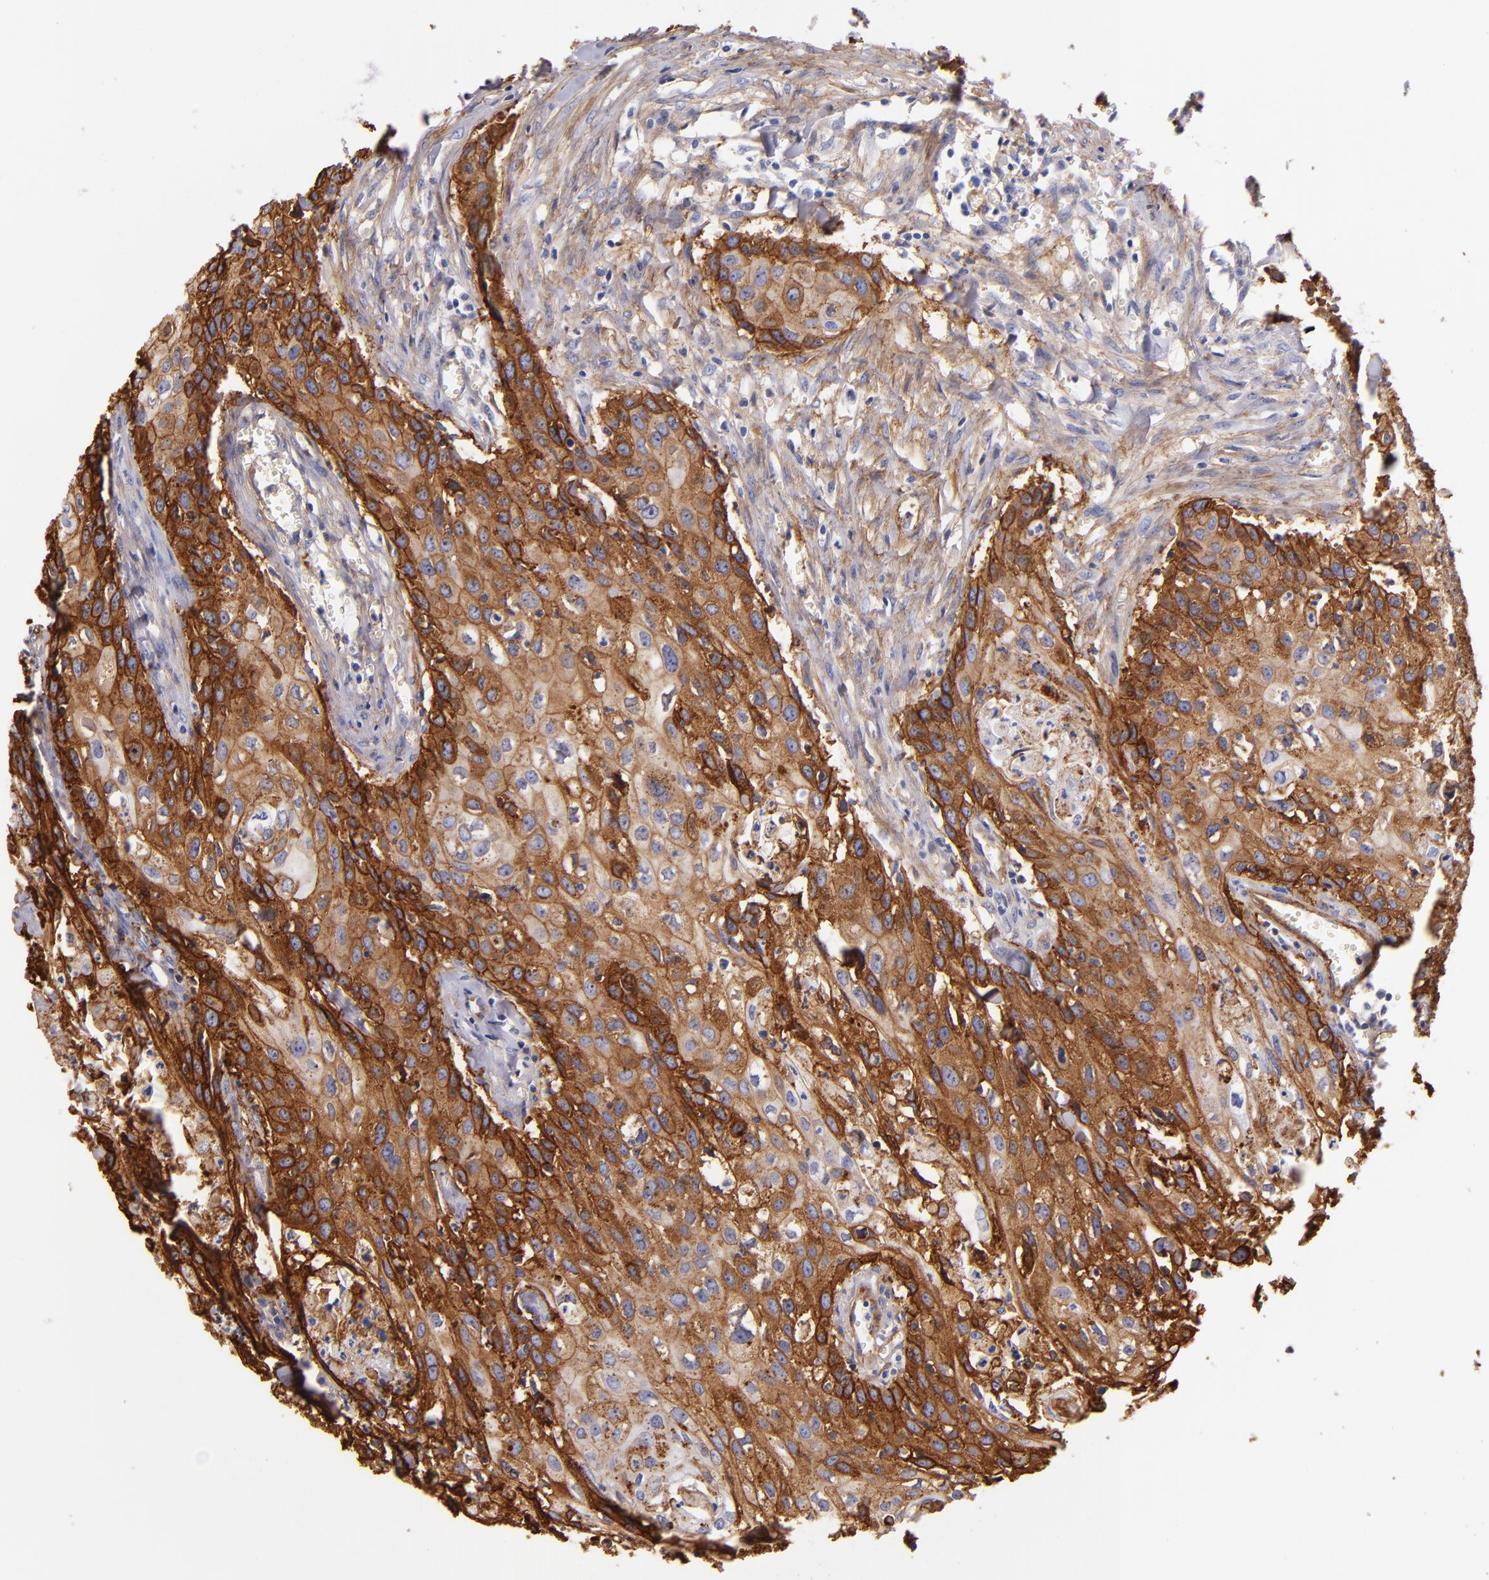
{"staining": {"intensity": "strong", "quantity": "25%-75%", "location": "cytoplasmic/membranous"}, "tissue": "urothelial cancer", "cell_type": "Tumor cells", "image_type": "cancer", "snomed": [{"axis": "morphology", "description": "Urothelial carcinoma, High grade"}, {"axis": "topography", "description": "Urinary bladder"}], "caption": "A photomicrograph of urothelial cancer stained for a protein reveals strong cytoplasmic/membranous brown staining in tumor cells. (brown staining indicates protein expression, while blue staining denotes nuclei).", "gene": "CD151", "patient": {"sex": "male", "age": 54}}